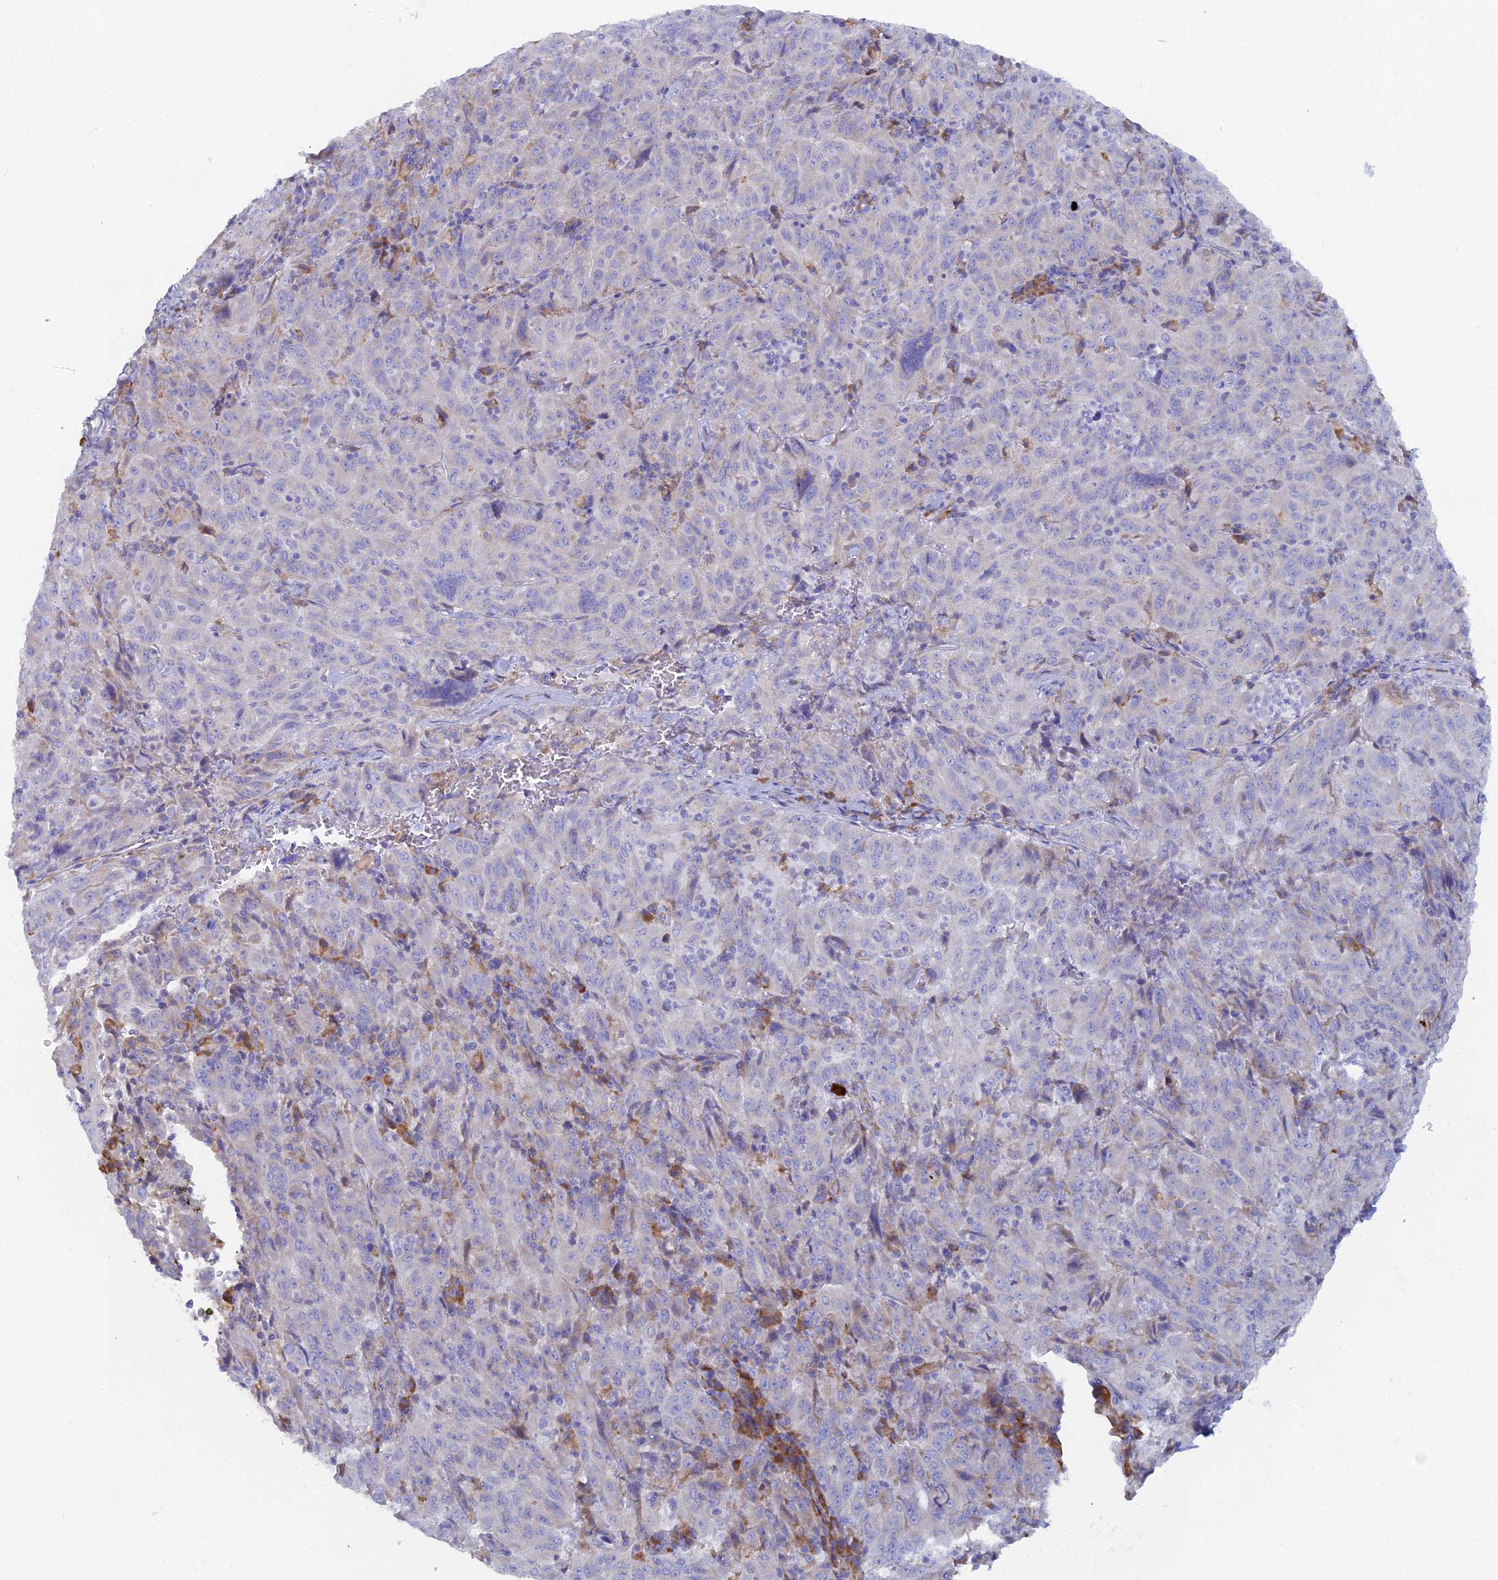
{"staining": {"intensity": "negative", "quantity": "none", "location": "none"}, "tissue": "pancreatic cancer", "cell_type": "Tumor cells", "image_type": "cancer", "snomed": [{"axis": "morphology", "description": "Adenocarcinoma, NOS"}, {"axis": "topography", "description": "Pancreas"}], "caption": "An immunohistochemistry (IHC) histopathology image of adenocarcinoma (pancreatic) is shown. There is no staining in tumor cells of adenocarcinoma (pancreatic).", "gene": "WDR35", "patient": {"sex": "male", "age": 63}}